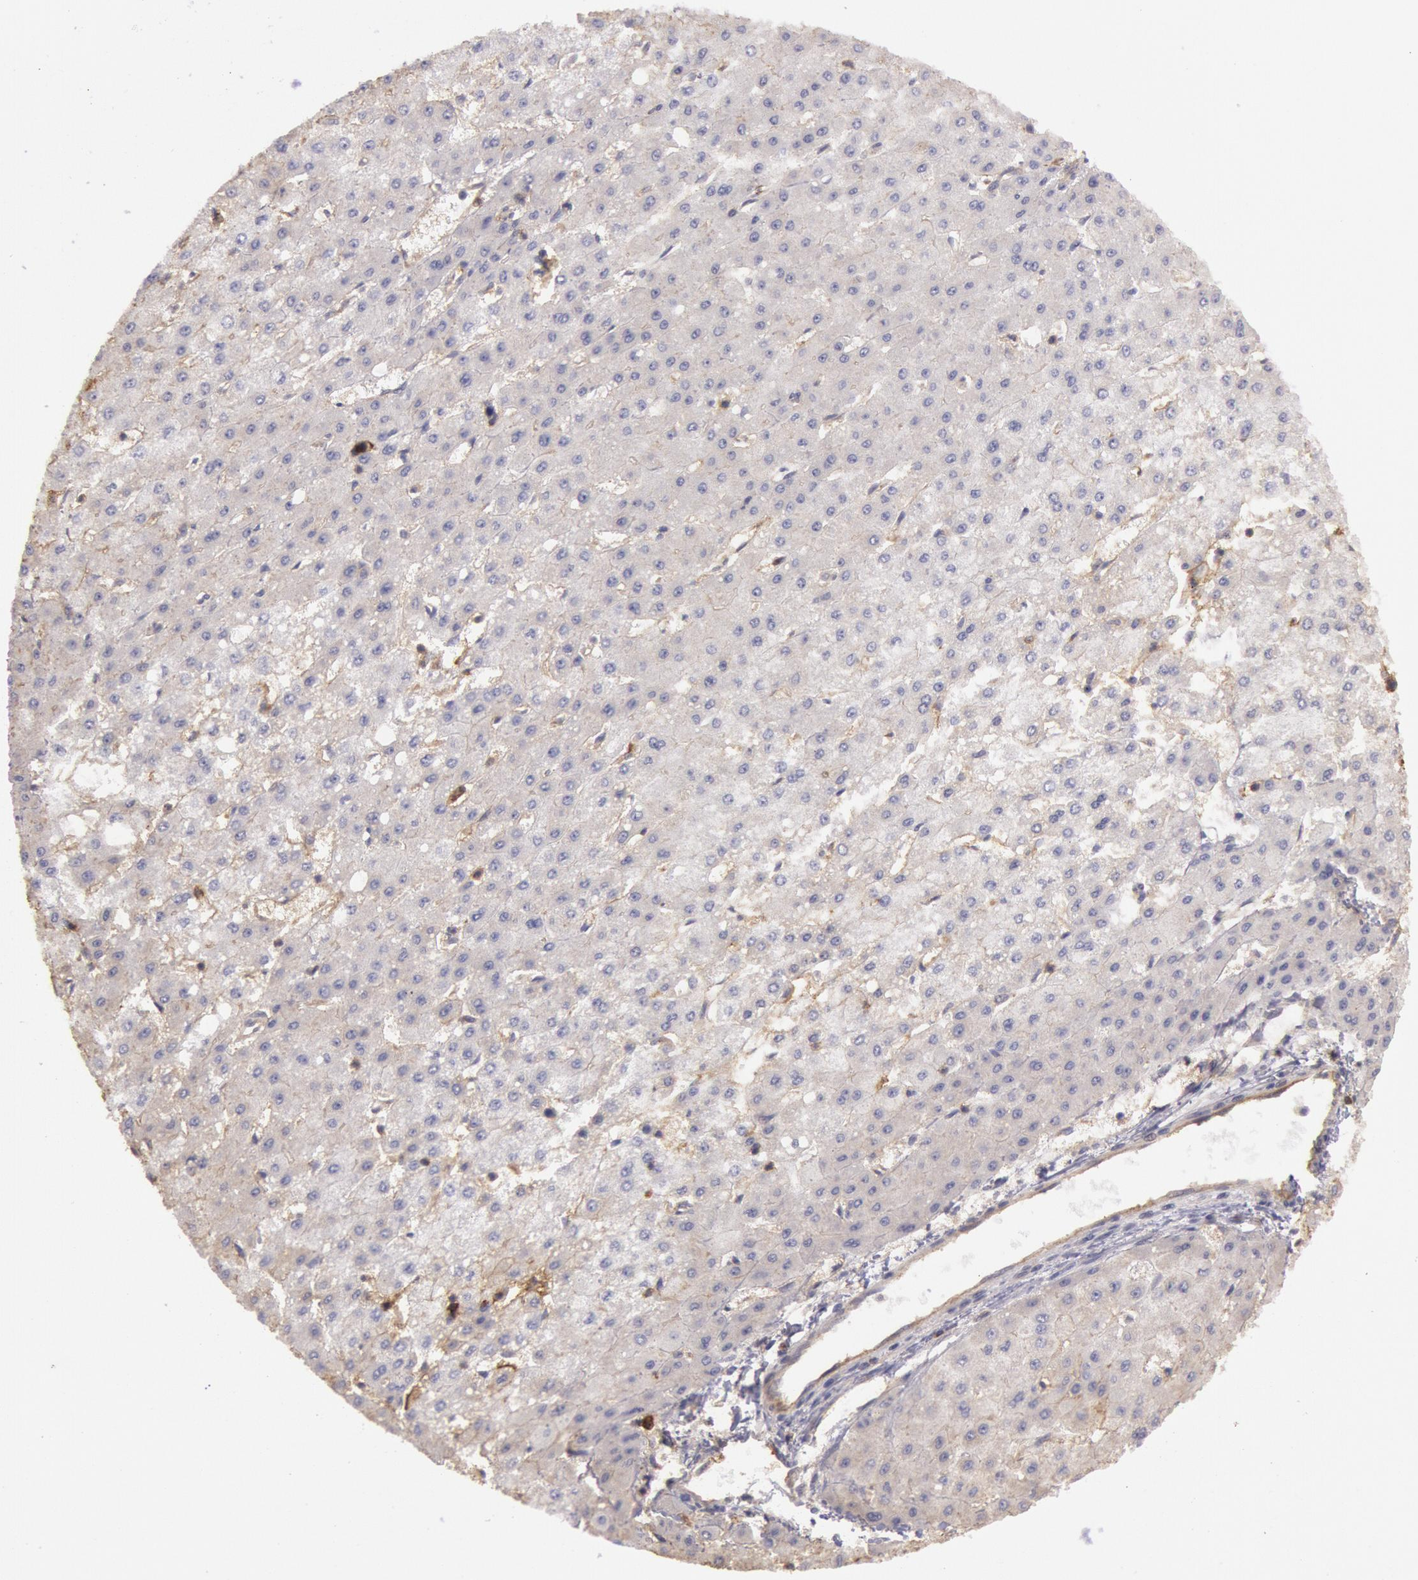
{"staining": {"intensity": "weak", "quantity": "<25%", "location": "cytoplasmic/membranous"}, "tissue": "liver cancer", "cell_type": "Tumor cells", "image_type": "cancer", "snomed": [{"axis": "morphology", "description": "Carcinoma, Hepatocellular, NOS"}, {"axis": "topography", "description": "Liver"}], "caption": "DAB (3,3'-diaminobenzidine) immunohistochemical staining of human hepatocellular carcinoma (liver) shows no significant expression in tumor cells.", "gene": "TRIB2", "patient": {"sex": "female", "age": 52}}